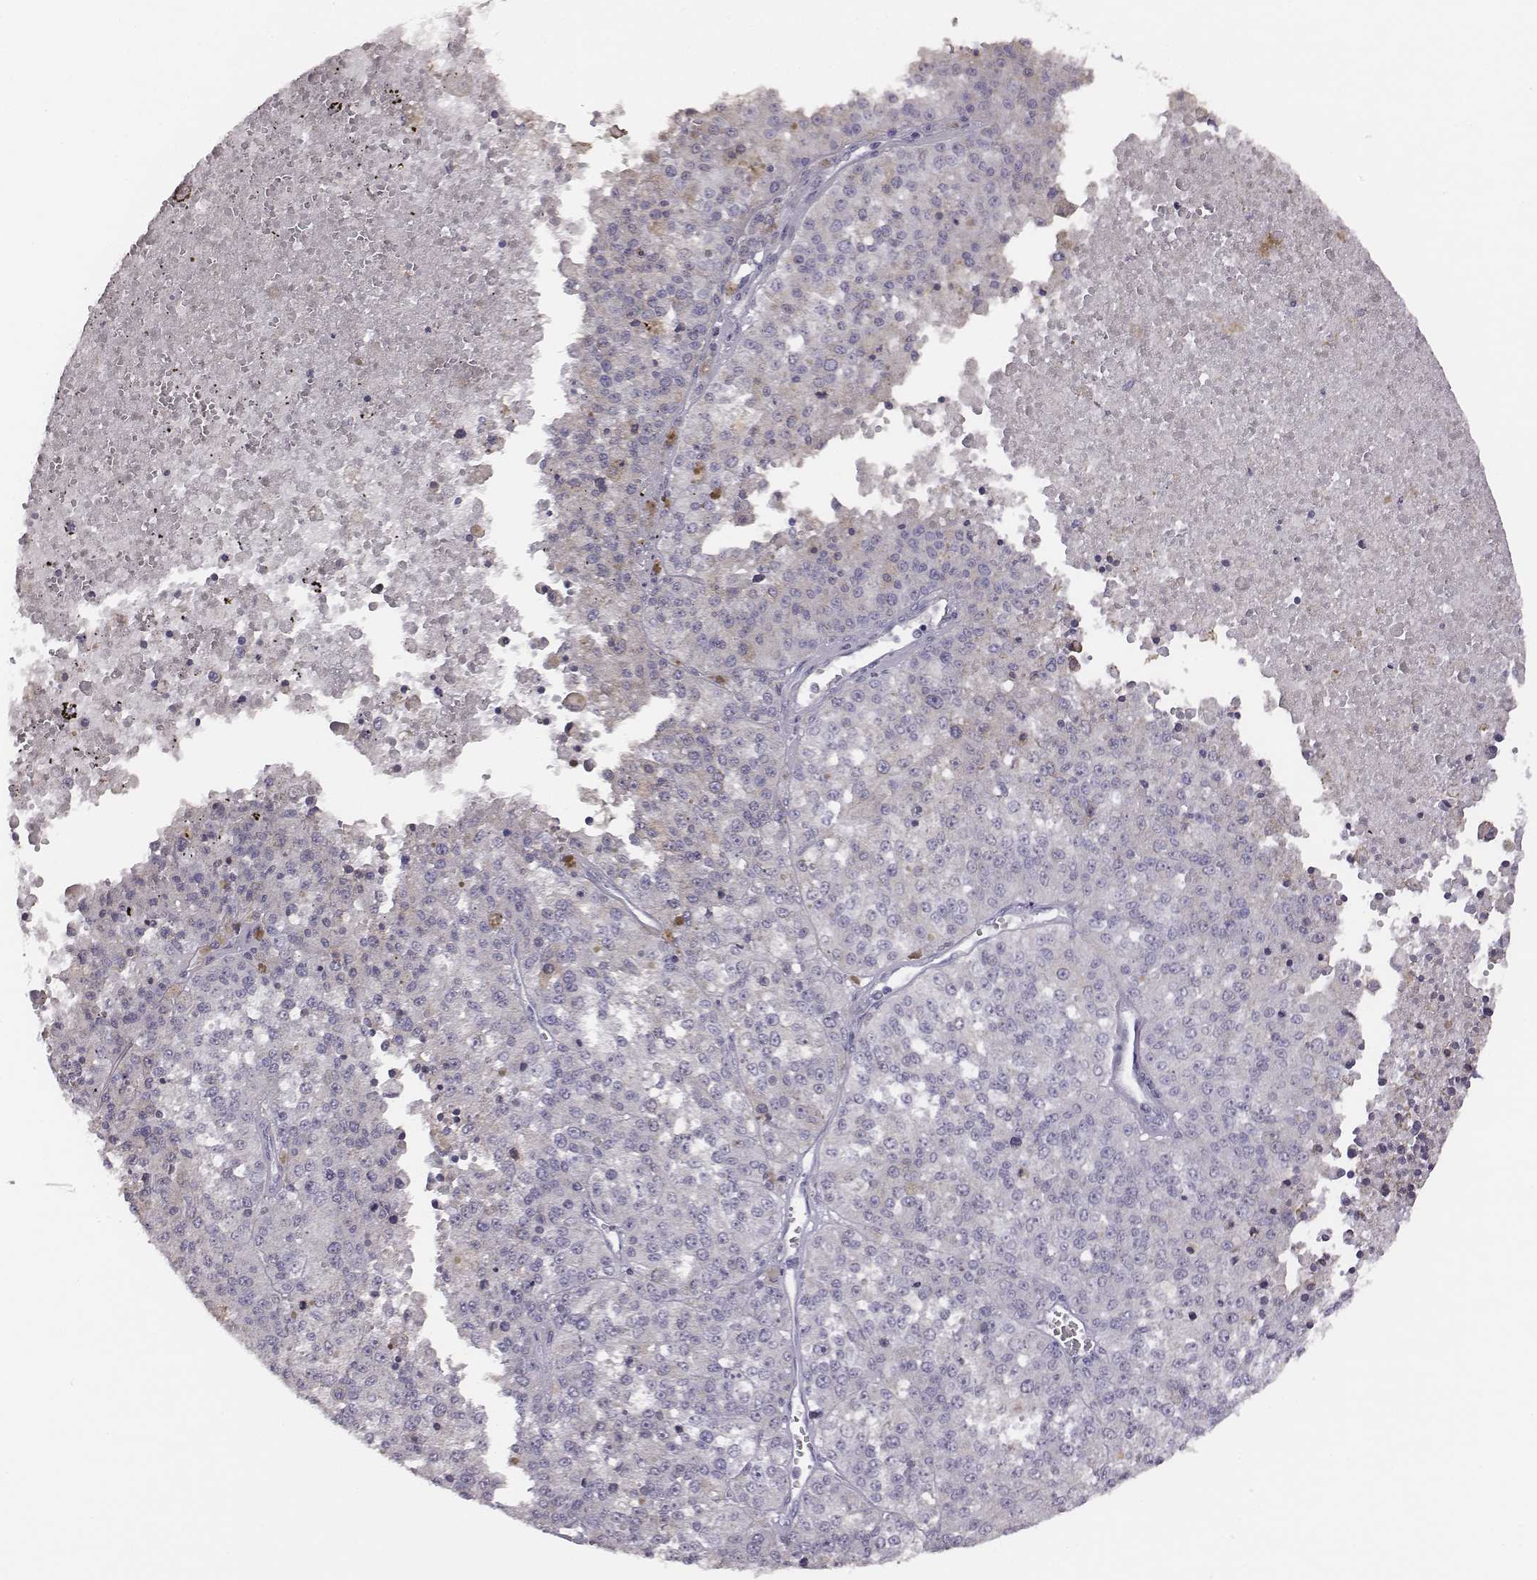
{"staining": {"intensity": "negative", "quantity": "none", "location": "none"}, "tissue": "melanoma", "cell_type": "Tumor cells", "image_type": "cancer", "snomed": [{"axis": "morphology", "description": "Malignant melanoma, Metastatic site"}, {"axis": "topography", "description": "Lymph node"}], "caption": "This is a micrograph of immunohistochemistry (IHC) staining of melanoma, which shows no positivity in tumor cells. (DAB (3,3'-diaminobenzidine) immunohistochemistry (IHC), high magnification).", "gene": "GUCA1A", "patient": {"sex": "female", "age": 64}}